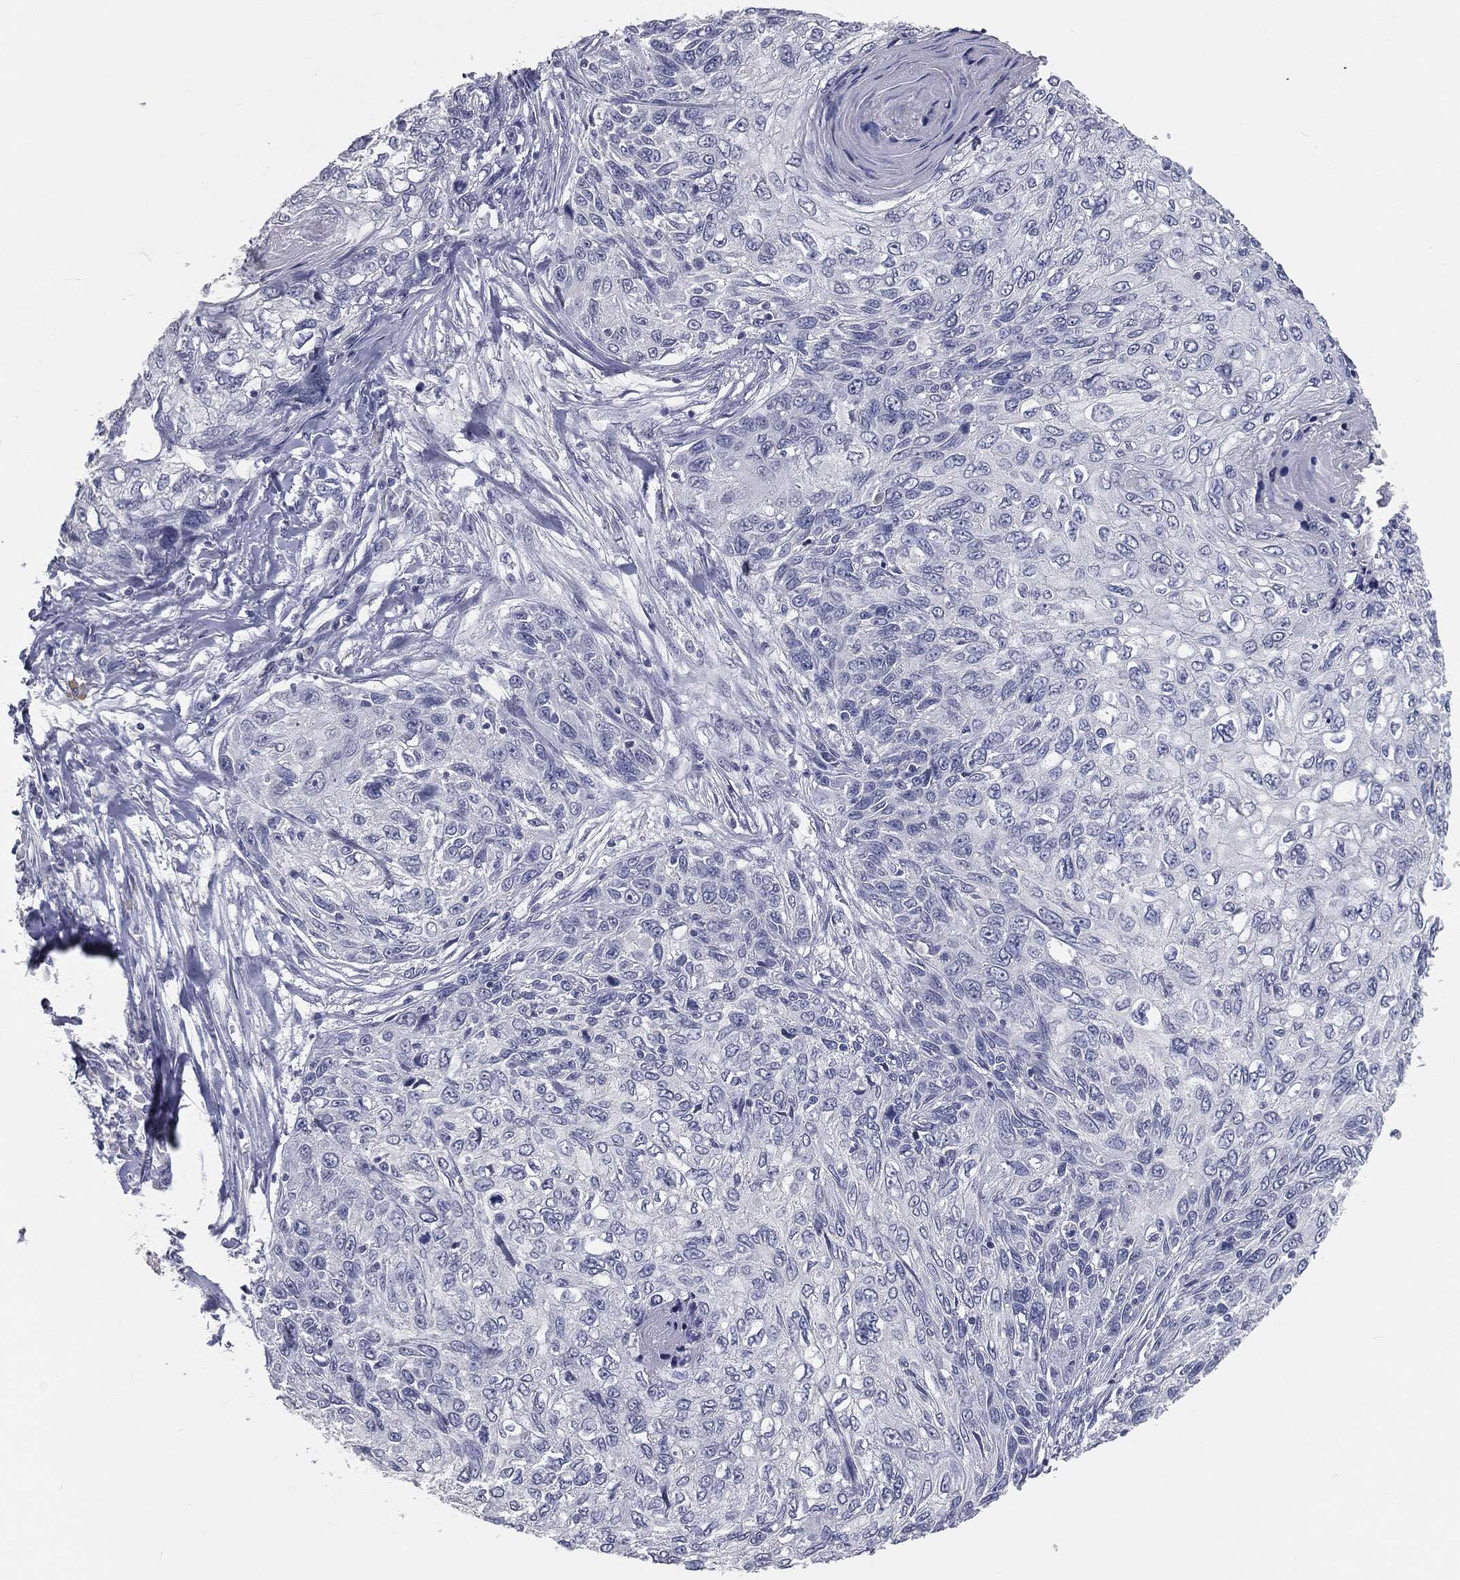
{"staining": {"intensity": "negative", "quantity": "none", "location": "none"}, "tissue": "skin cancer", "cell_type": "Tumor cells", "image_type": "cancer", "snomed": [{"axis": "morphology", "description": "Squamous cell carcinoma, NOS"}, {"axis": "topography", "description": "Skin"}], "caption": "IHC photomicrograph of neoplastic tissue: human skin cancer (squamous cell carcinoma) stained with DAB demonstrates no significant protein positivity in tumor cells.", "gene": "PRAME", "patient": {"sex": "male", "age": 92}}